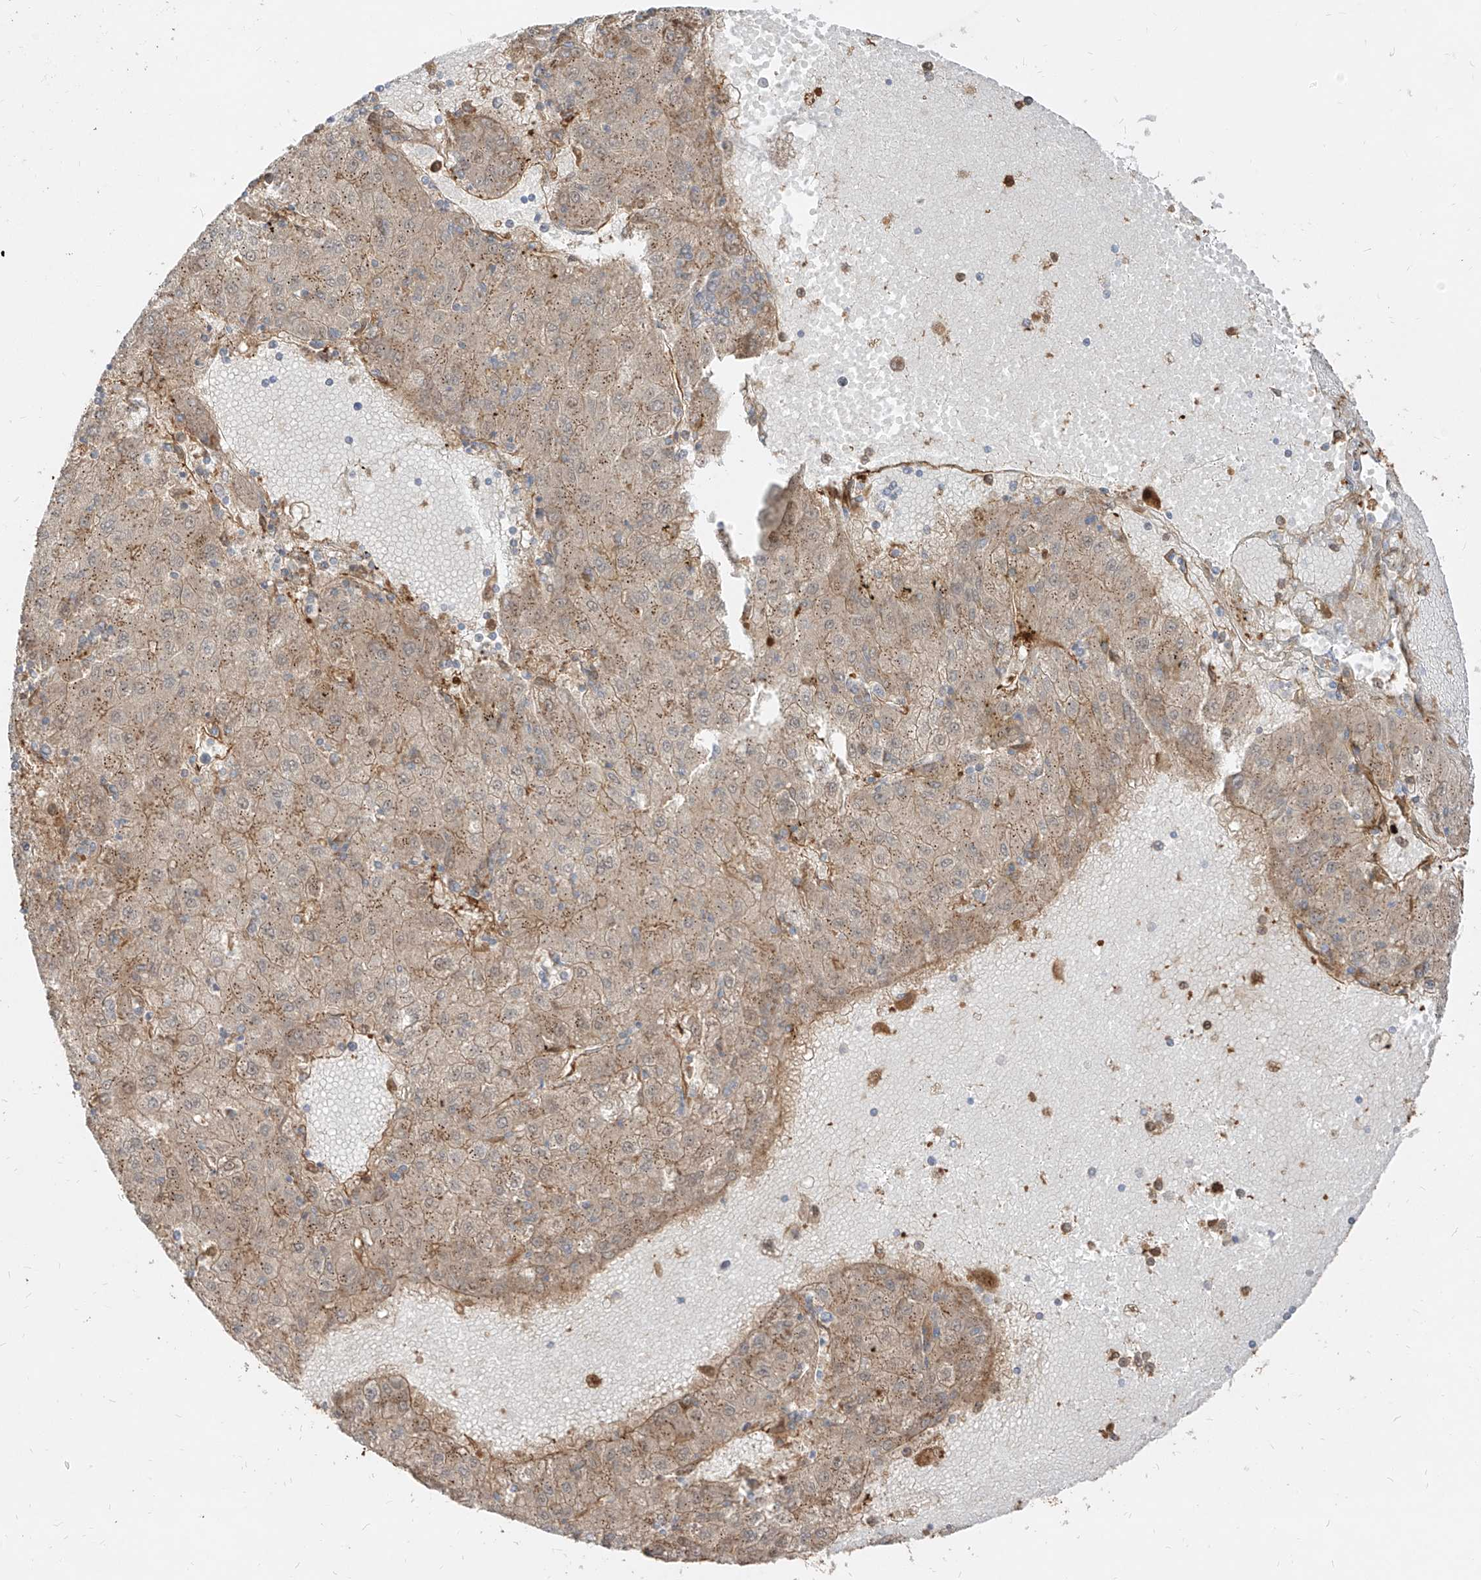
{"staining": {"intensity": "weak", "quantity": ">75%", "location": "cytoplasmic/membranous"}, "tissue": "liver cancer", "cell_type": "Tumor cells", "image_type": "cancer", "snomed": [{"axis": "morphology", "description": "Carcinoma, Hepatocellular, NOS"}, {"axis": "topography", "description": "Liver"}], "caption": "Liver hepatocellular carcinoma tissue exhibits weak cytoplasmic/membranous staining in approximately >75% of tumor cells, visualized by immunohistochemistry. (brown staining indicates protein expression, while blue staining denotes nuclei).", "gene": "KYNU", "patient": {"sex": "male", "age": 72}}